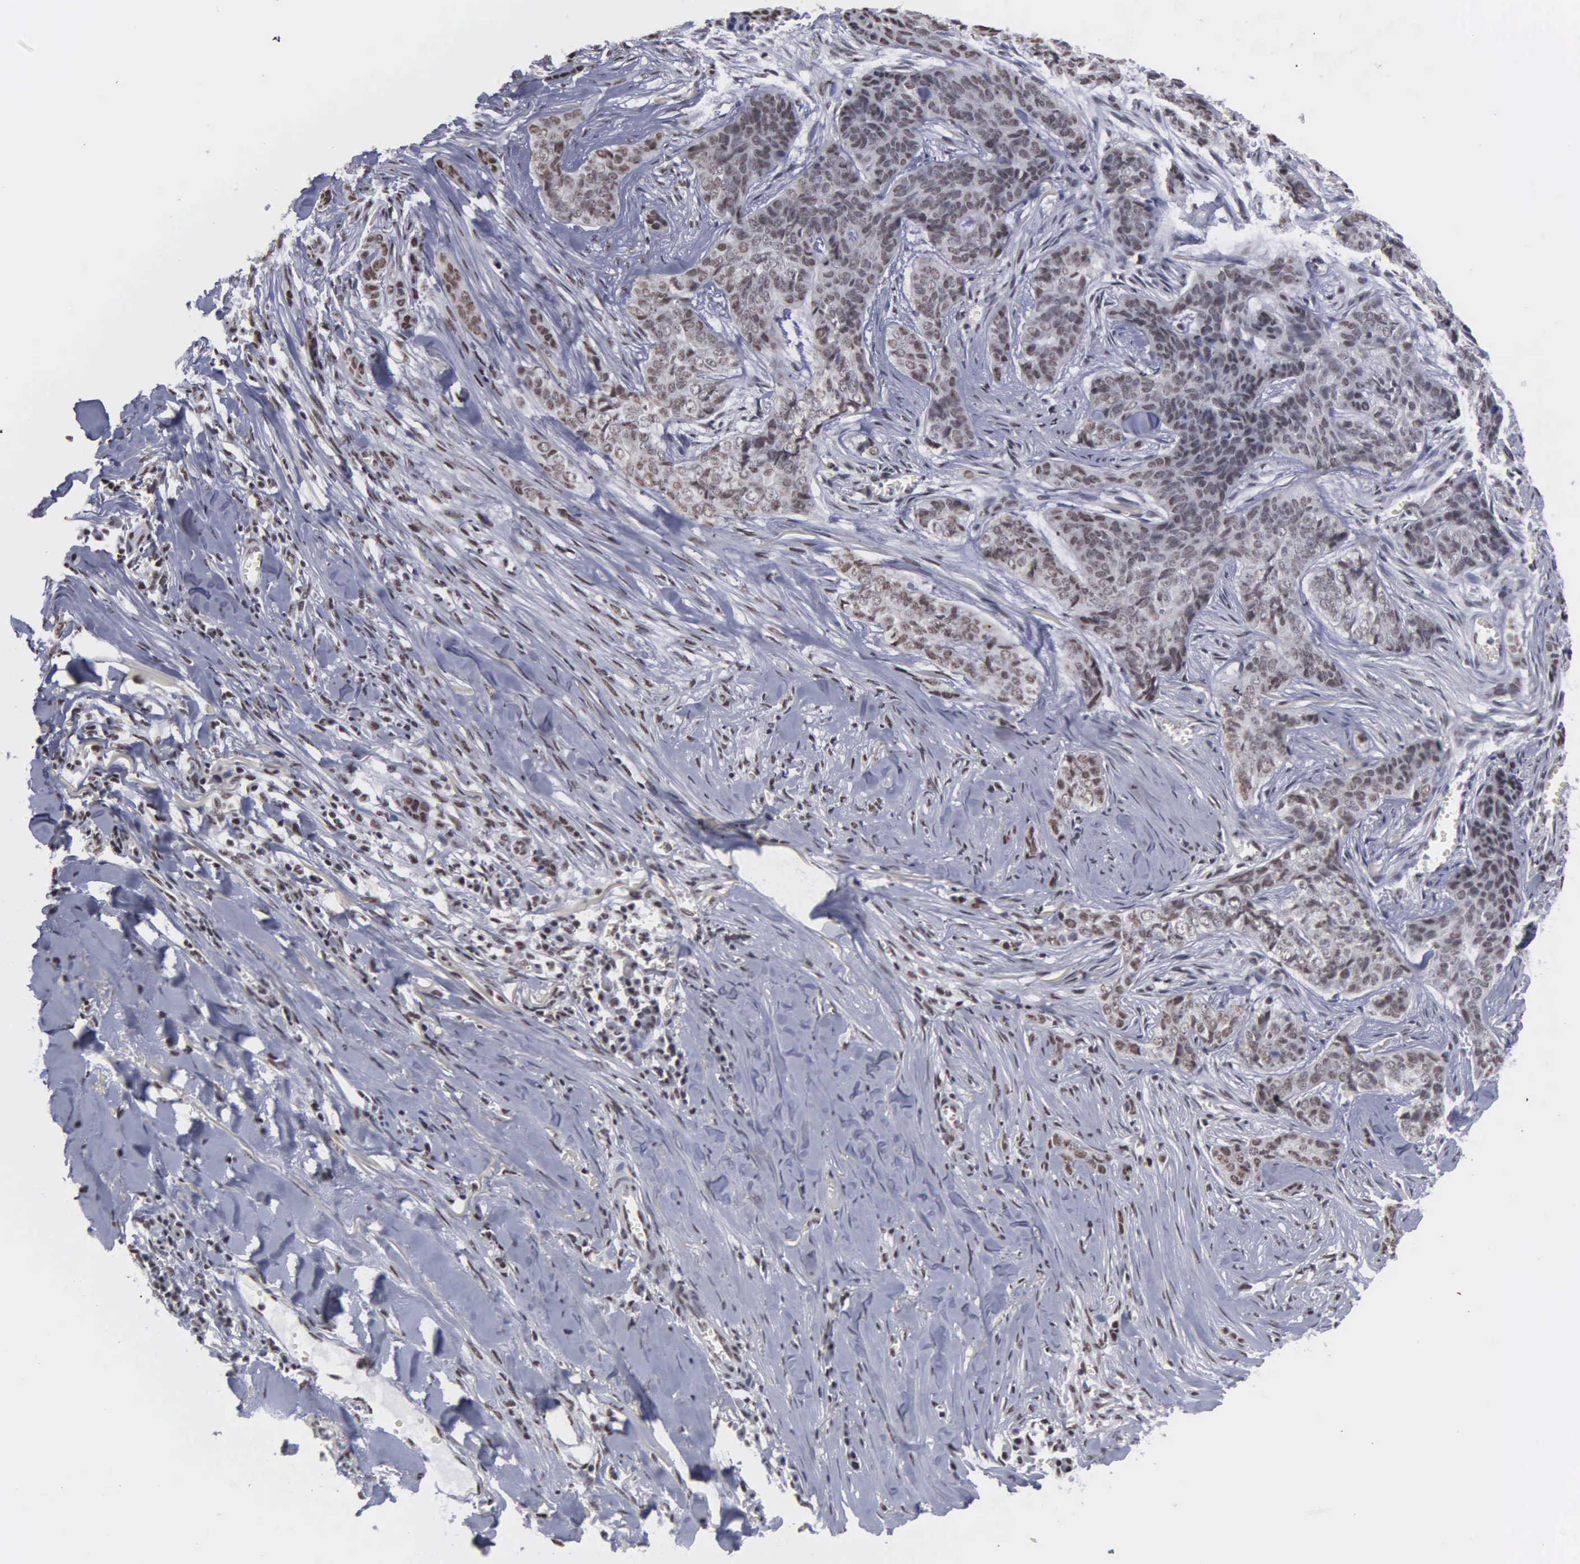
{"staining": {"intensity": "weak", "quantity": ">75%", "location": "nuclear"}, "tissue": "skin cancer", "cell_type": "Tumor cells", "image_type": "cancer", "snomed": [{"axis": "morphology", "description": "Normal tissue, NOS"}, {"axis": "morphology", "description": "Basal cell carcinoma"}, {"axis": "topography", "description": "Skin"}], "caption": "Immunohistochemistry (IHC) (DAB) staining of skin cancer (basal cell carcinoma) displays weak nuclear protein staining in approximately >75% of tumor cells.", "gene": "KIAA0586", "patient": {"sex": "female", "age": 65}}